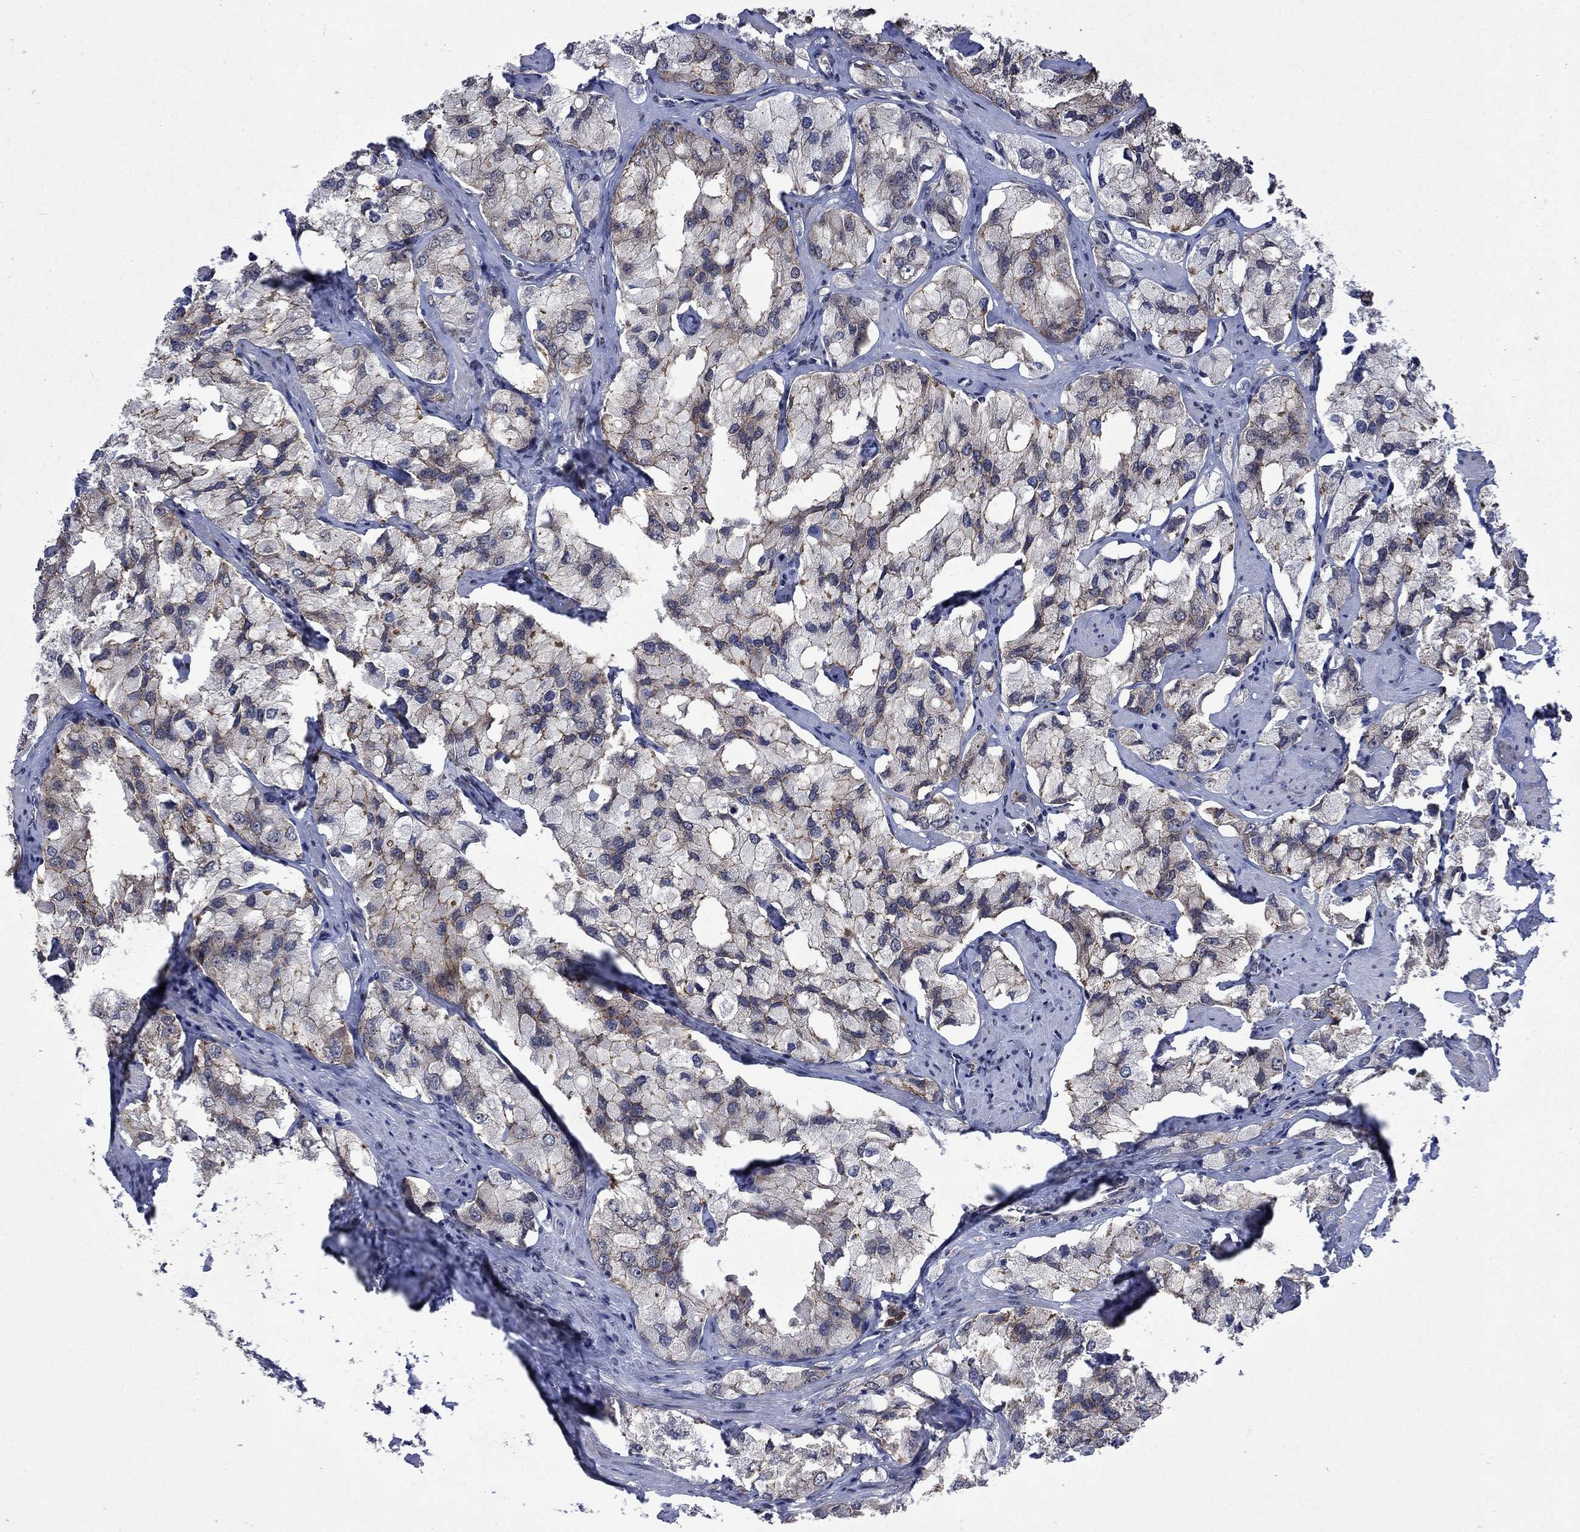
{"staining": {"intensity": "strong", "quantity": "25%-75%", "location": "cytoplasmic/membranous"}, "tissue": "prostate cancer", "cell_type": "Tumor cells", "image_type": "cancer", "snomed": [{"axis": "morphology", "description": "Adenocarcinoma, NOS"}, {"axis": "topography", "description": "Prostate and seminal vesicle, NOS"}, {"axis": "topography", "description": "Prostate"}], "caption": "Immunohistochemistry (DAB (3,3'-diaminobenzidine)) staining of prostate cancer exhibits strong cytoplasmic/membranous protein positivity in about 25%-75% of tumor cells.", "gene": "PPP1R9A", "patient": {"sex": "male", "age": 64}}